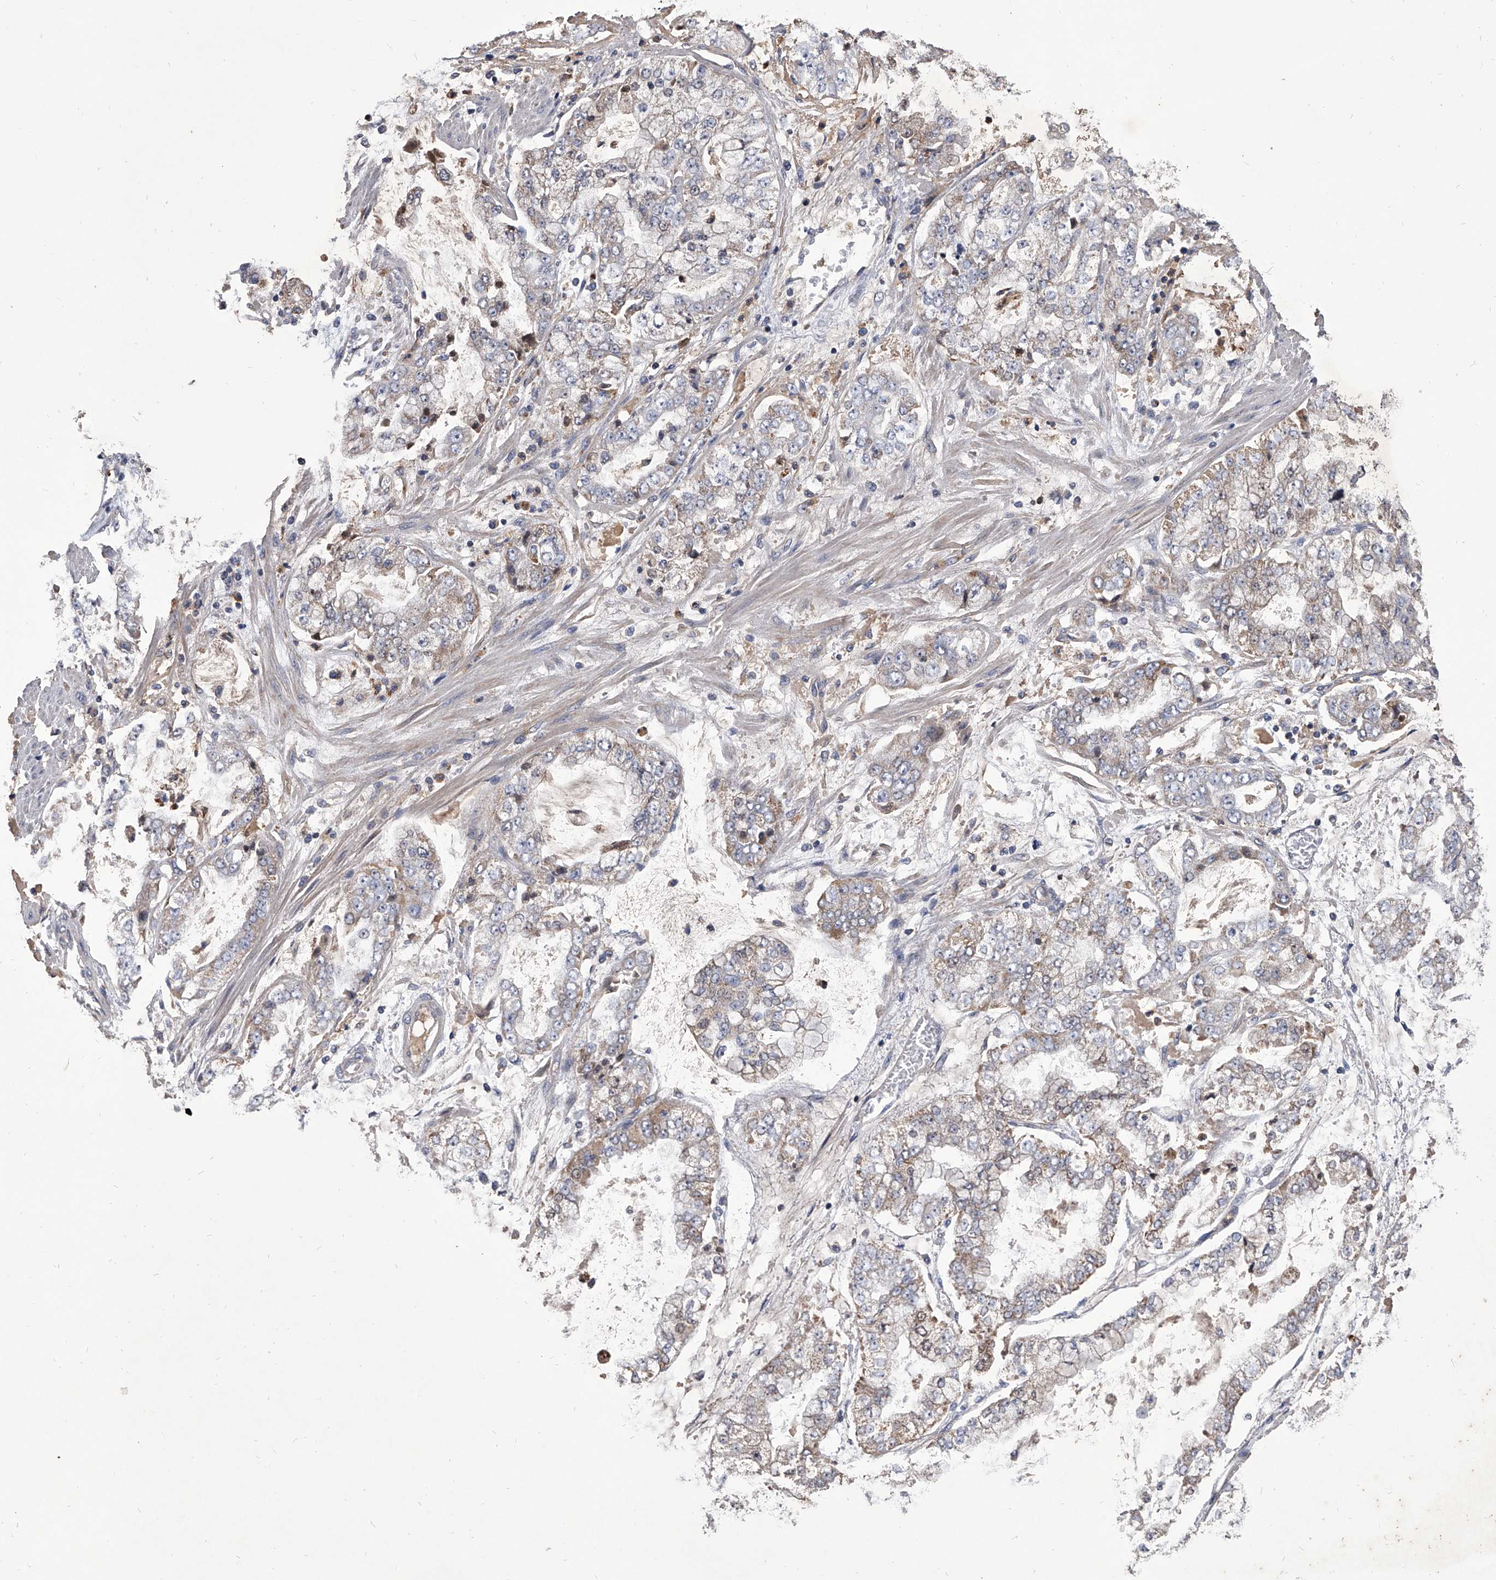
{"staining": {"intensity": "weak", "quantity": "25%-75%", "location": "cytoplasmic/membranous"}, "tissue": "stomach cancer", "cell_type": "Tumor cells", "image_type": "cancer", "snomed": [{"axis": "morphology", "description": "Adenocarcinoma, NOS"}, {"axis": "topography", "description": "Stomach"}], "caption": "Immunohistochemical staining of stomach cancer (adenocarcinoma) demonstrates low levels of weak cytoplasmic/membranous staining in approximately 25%-75% of tumor cells.", "gene": "NRP1", "patient": {"sex": "male", "age": 76}}